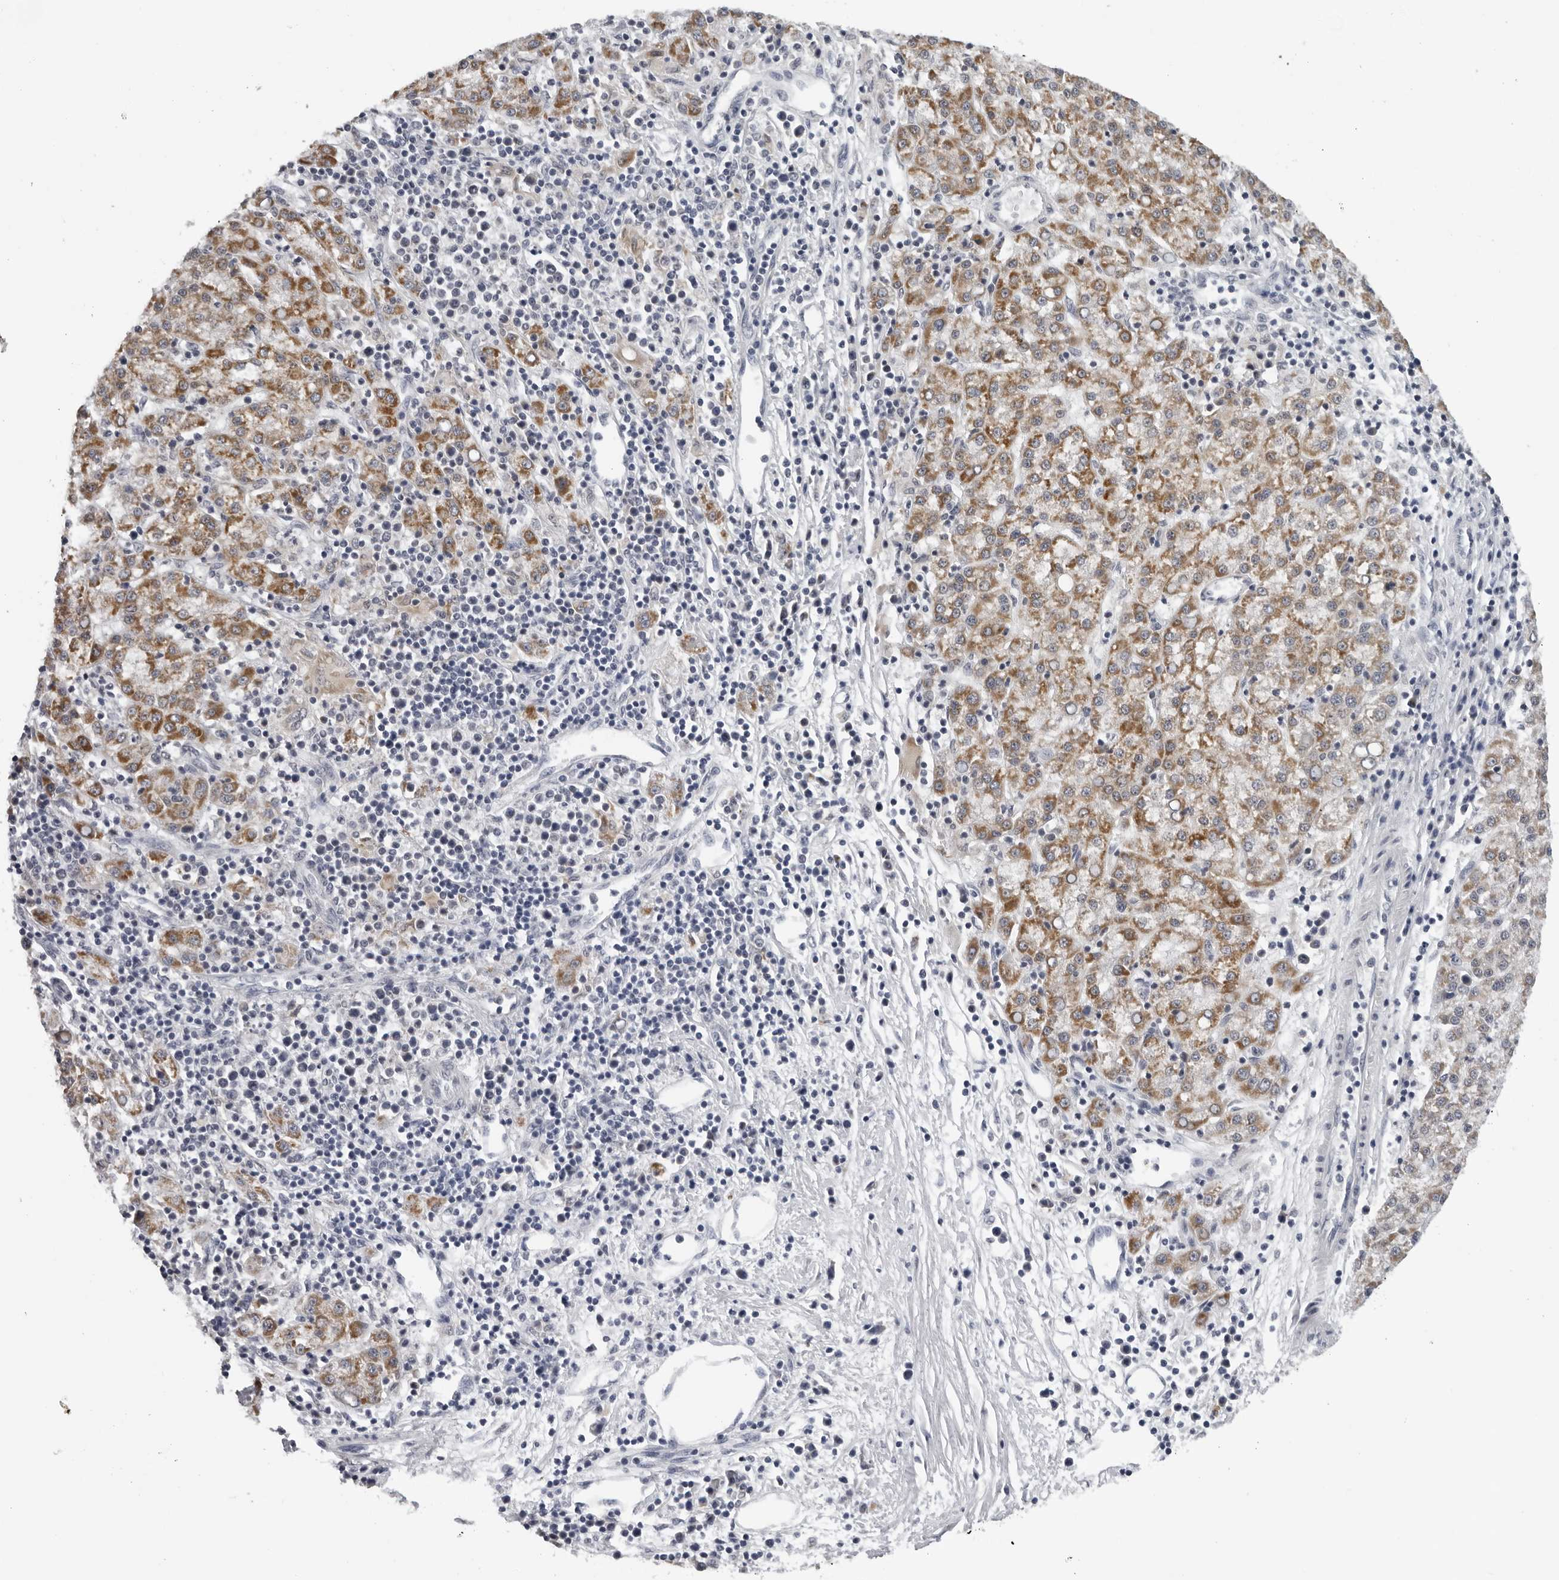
{"staining": {"intensity": "moderate", "quantity": ">75%", "location": "cytoplasmic/membranous"}, "tissue": "liver cancer", "cell_type": "Tumor cells", "image_type": "cancer", "snomed": [{"axis": "morphology", "description": "Carcinoma, Hepatocellular, NOS"}, {"axis": "topography", "description": "Liver"}], "caption": "DAB (3,3'-diaminobenzidine) immunohistochemical staining of liver hepatocellular carcinoma exhibits moderate cytoplasmic/membranous protein expression in approximately >75% of tumor cells.", "gene": "CPT2", "patient": {"sex": "female", "age": 58}}